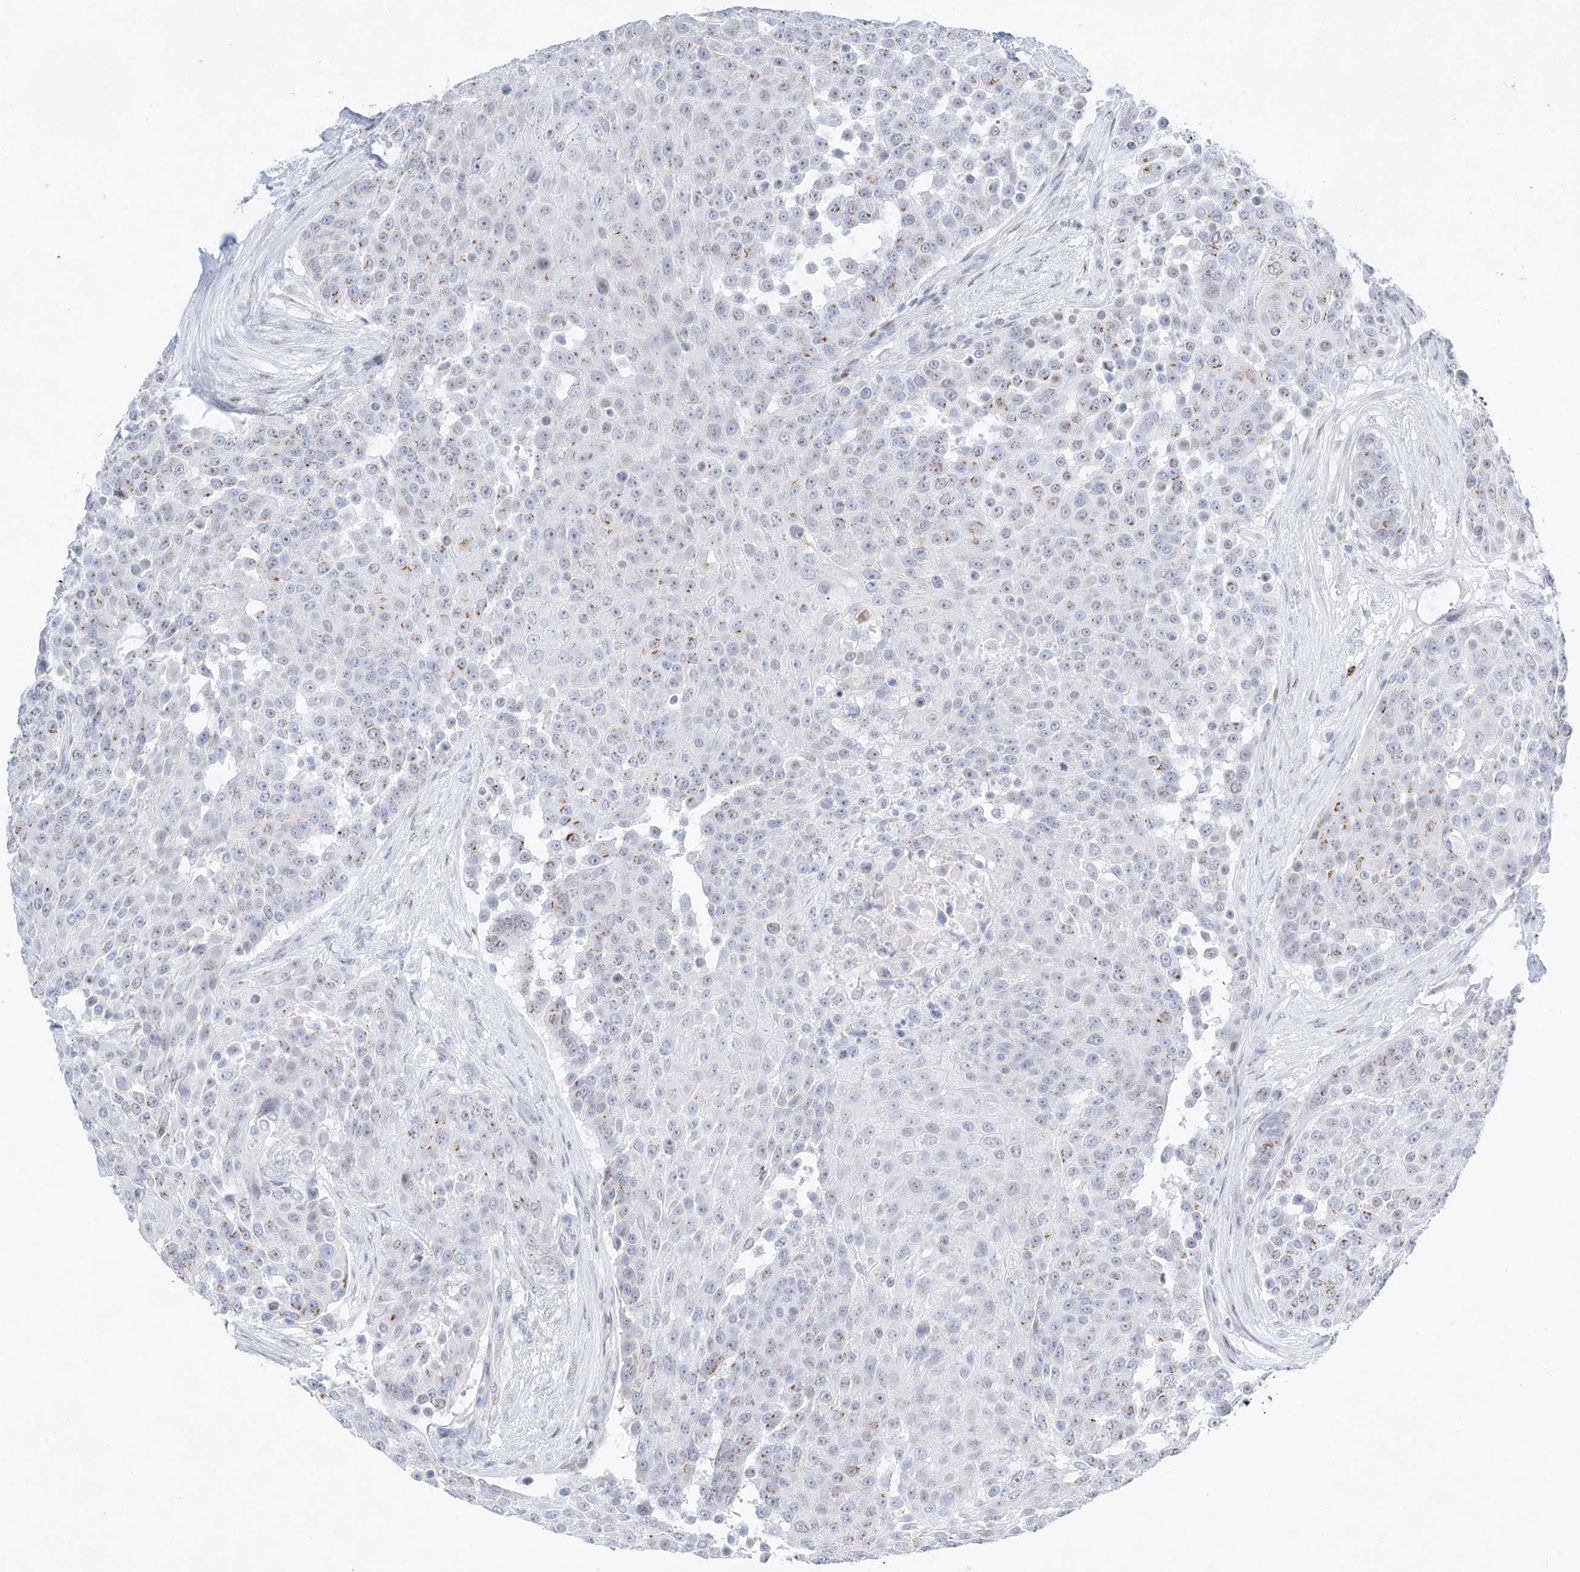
{"staining": {"intensity": "weak", "quantity": "25%-75%", "location": "cytoplasmic/membranous"}, "tissue": "urothelial cancer", "cell_type": "Tumor cells", "image_type": "cancer", "snomed": [{"axis": "morphology", "description": "Urothelial carcinoma, High grade"}, {"axis": "topography", "description": "Urinary bladder"}], "caption": "A histopathology image of high-grade urothelial carcinoma stained for a protein demonstrates weak cytoplasmic/membranous brown staining in tumor cells. (Stains: DAB in brown, nuclei in blue, Microscopy: brightfield microscopy at high magnification).", "gene": "NT5C3B", "patient": {"sex": "female", "age": 63}}